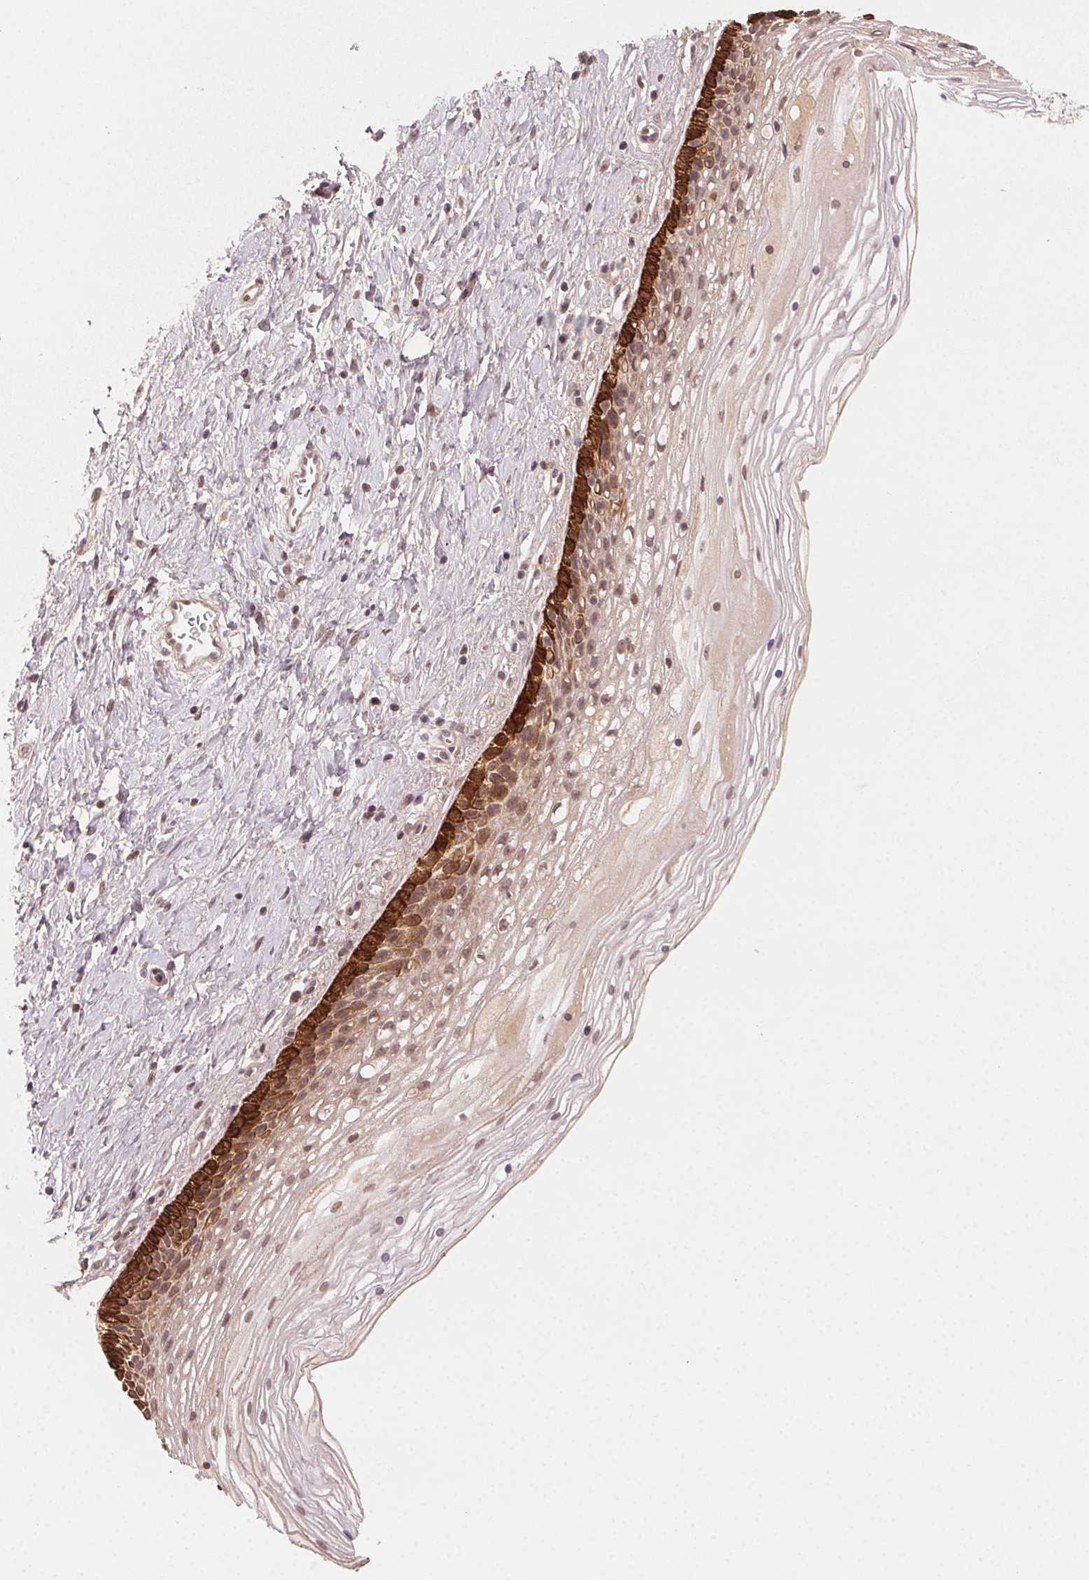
{"staining": {"intensity": "negative", "quantity": "none", "location": "none"}, "tissue": "cervix", "cell_type": "Glandular cells", "image_type": "normal", "snomed": [{"axis": "morphology", "description": "Normal tissue, NOS"}, {"axis": "topography", "description": "Cervix"}], "caption": "This is a photomicrograph of immunohistochemistry staining of normal cervix, which shows no staining in glandular cells. (IHC, brightfield microscopy, high magnification).", "gene": "TUB", "patient": {"sex": "female", "age": 34}}